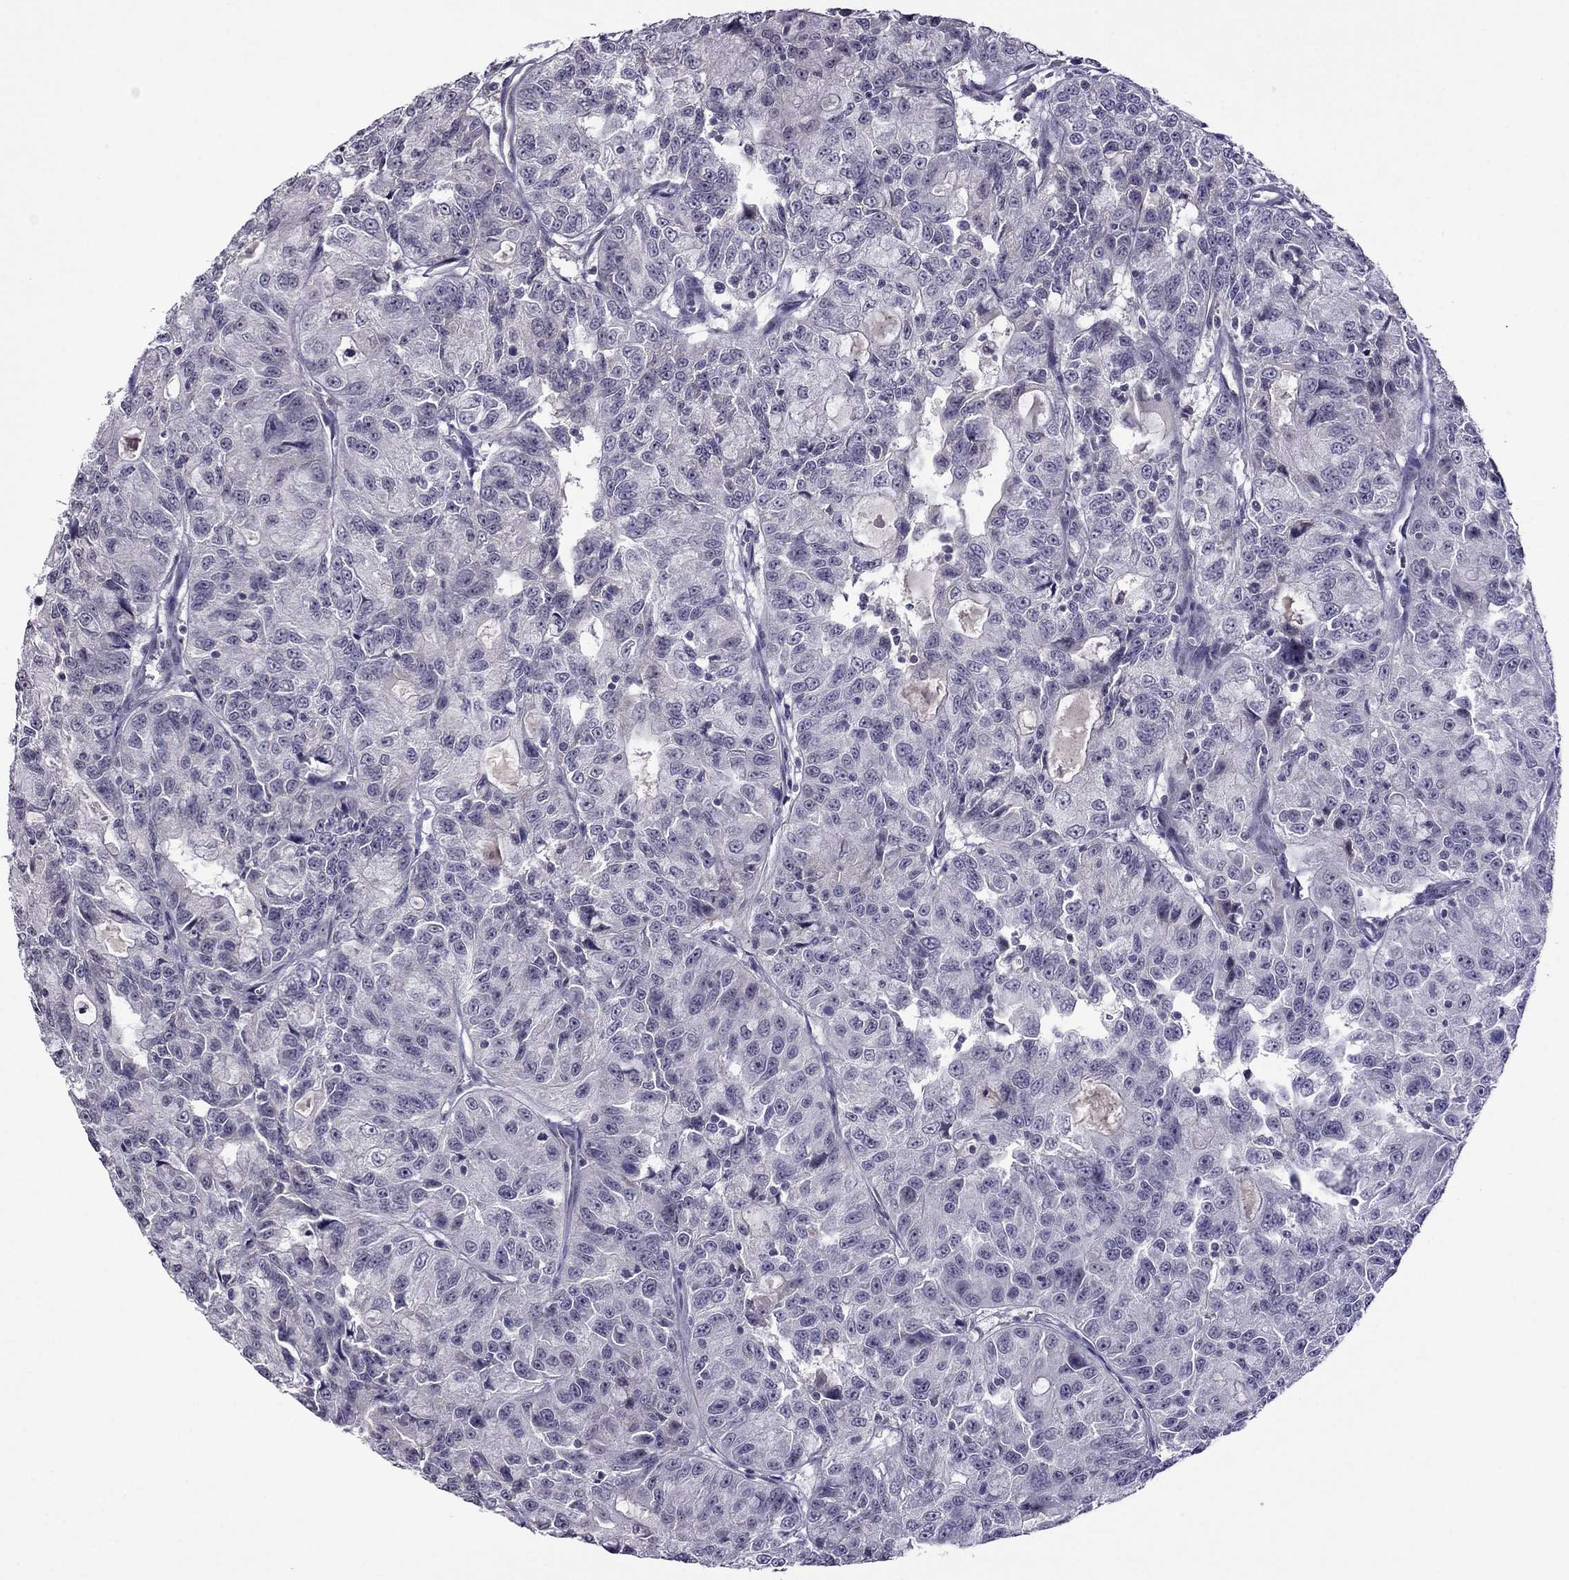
{"staining": {"intensity": "negative", "quantity": "none", "location": "none"}, "tissue": "urothelial cancer", "cell_type": "Tumor cells", "image_type": "cancer", "snomed": [{"axis": "morphology", "description": "Urothelial carcinoma, NOS"}, {"axis": "morphology", "description": "Urothelial carcinoma, High grade"}, {"axis": "topography", "description": "Urinary bladder"}], "caption": "Protein analysis of urothelial cancer reveals no significant positivity in tumor cells. (DAB IHC, high magnification).", "gene": "SPTBN4", "patient": {"sex": "female", "age": 73}}